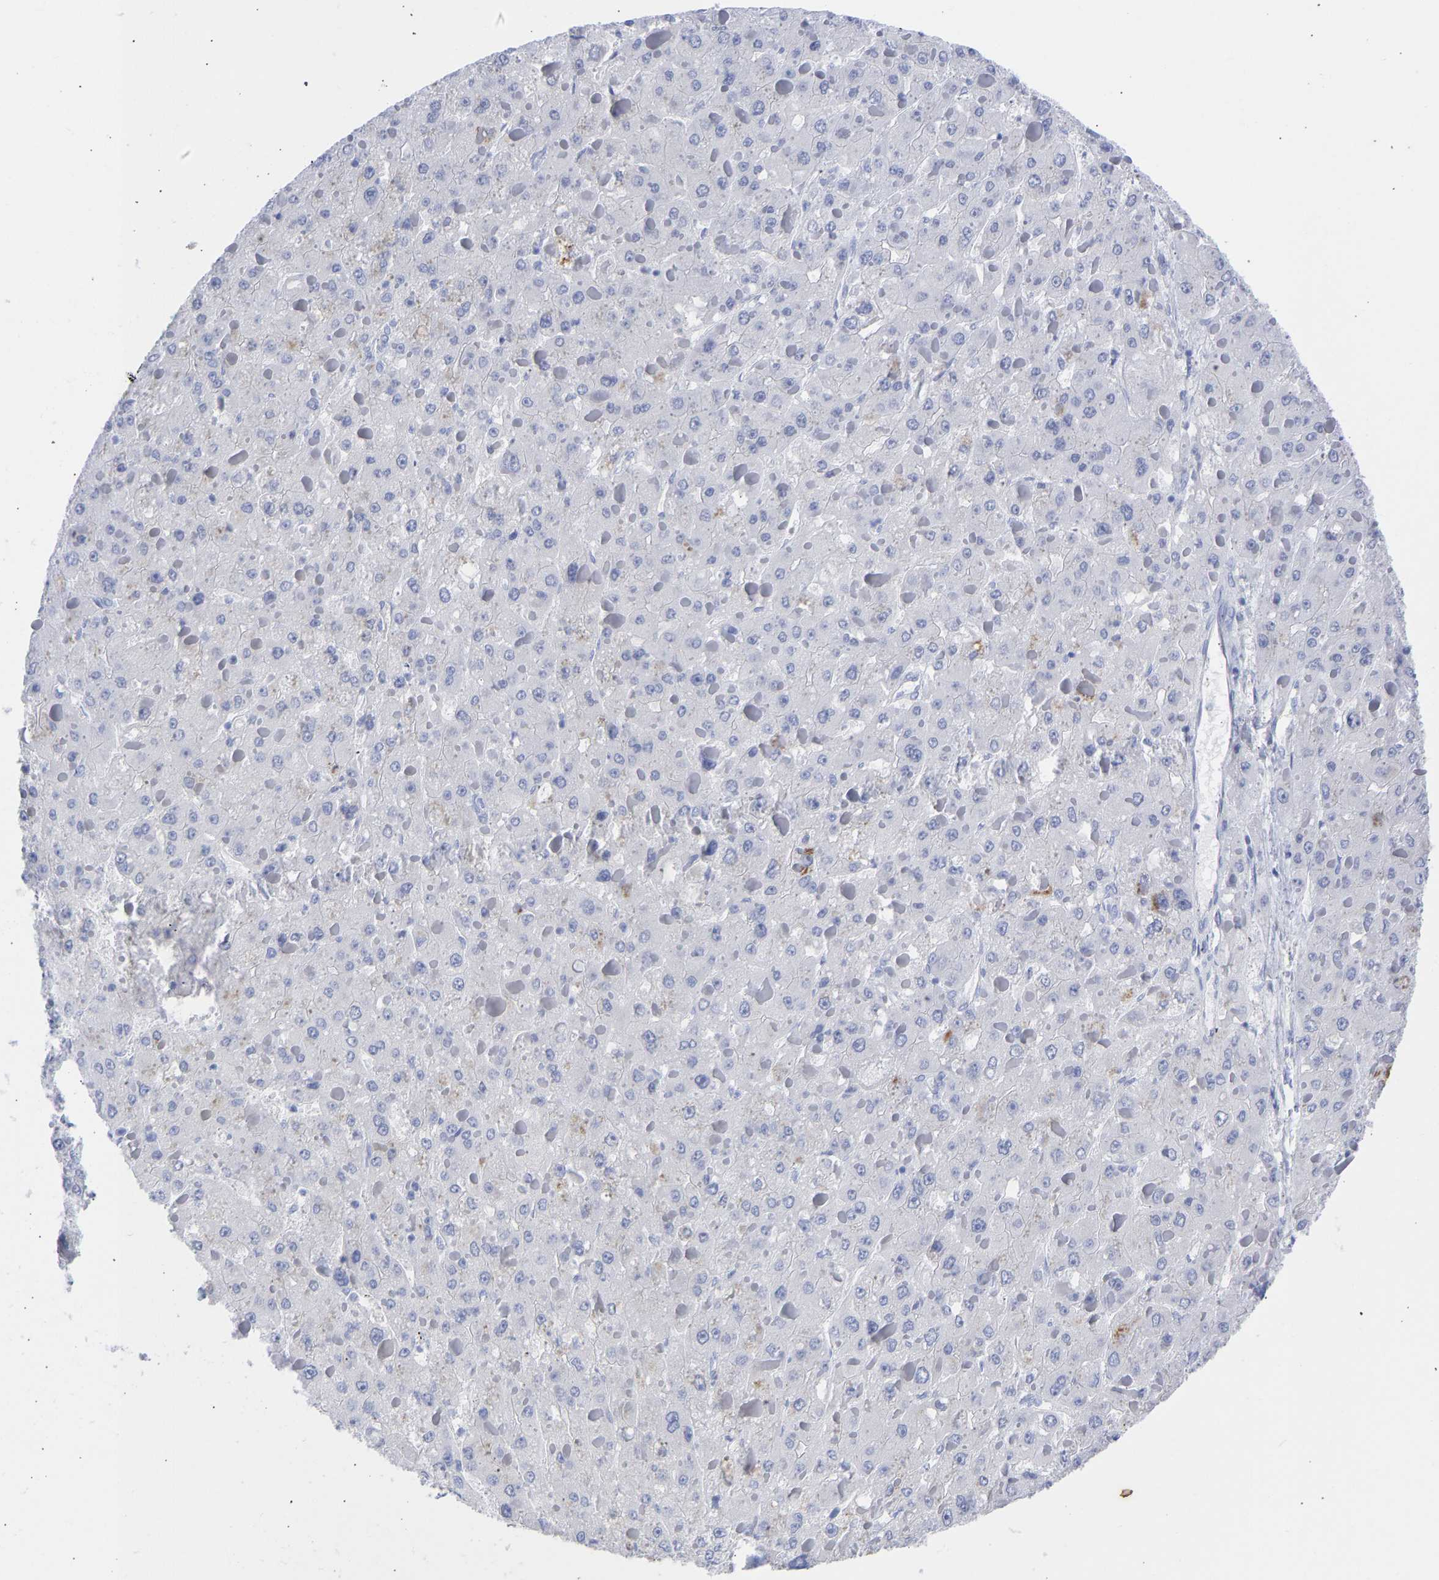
{"staining": {"intensity": "negative", "quantity": "none", "location": "none"}, "tissue": "liver cancer", "cell_type": "Tumor cells", "image_type": "cancer", "snomed": [{"axis": "morphology", "description": "Carcinoma, Hepatocellular, NOS"}, {"axis": "topography", "description": "Liver"}], "caption": "DAB immunohistochemical staining of human liver cancer (hepatocellular carcinoma) shows no significant staining in tumor cells.", "gene": "KRT1", "patient": {"sex": "female", "age": 73}}